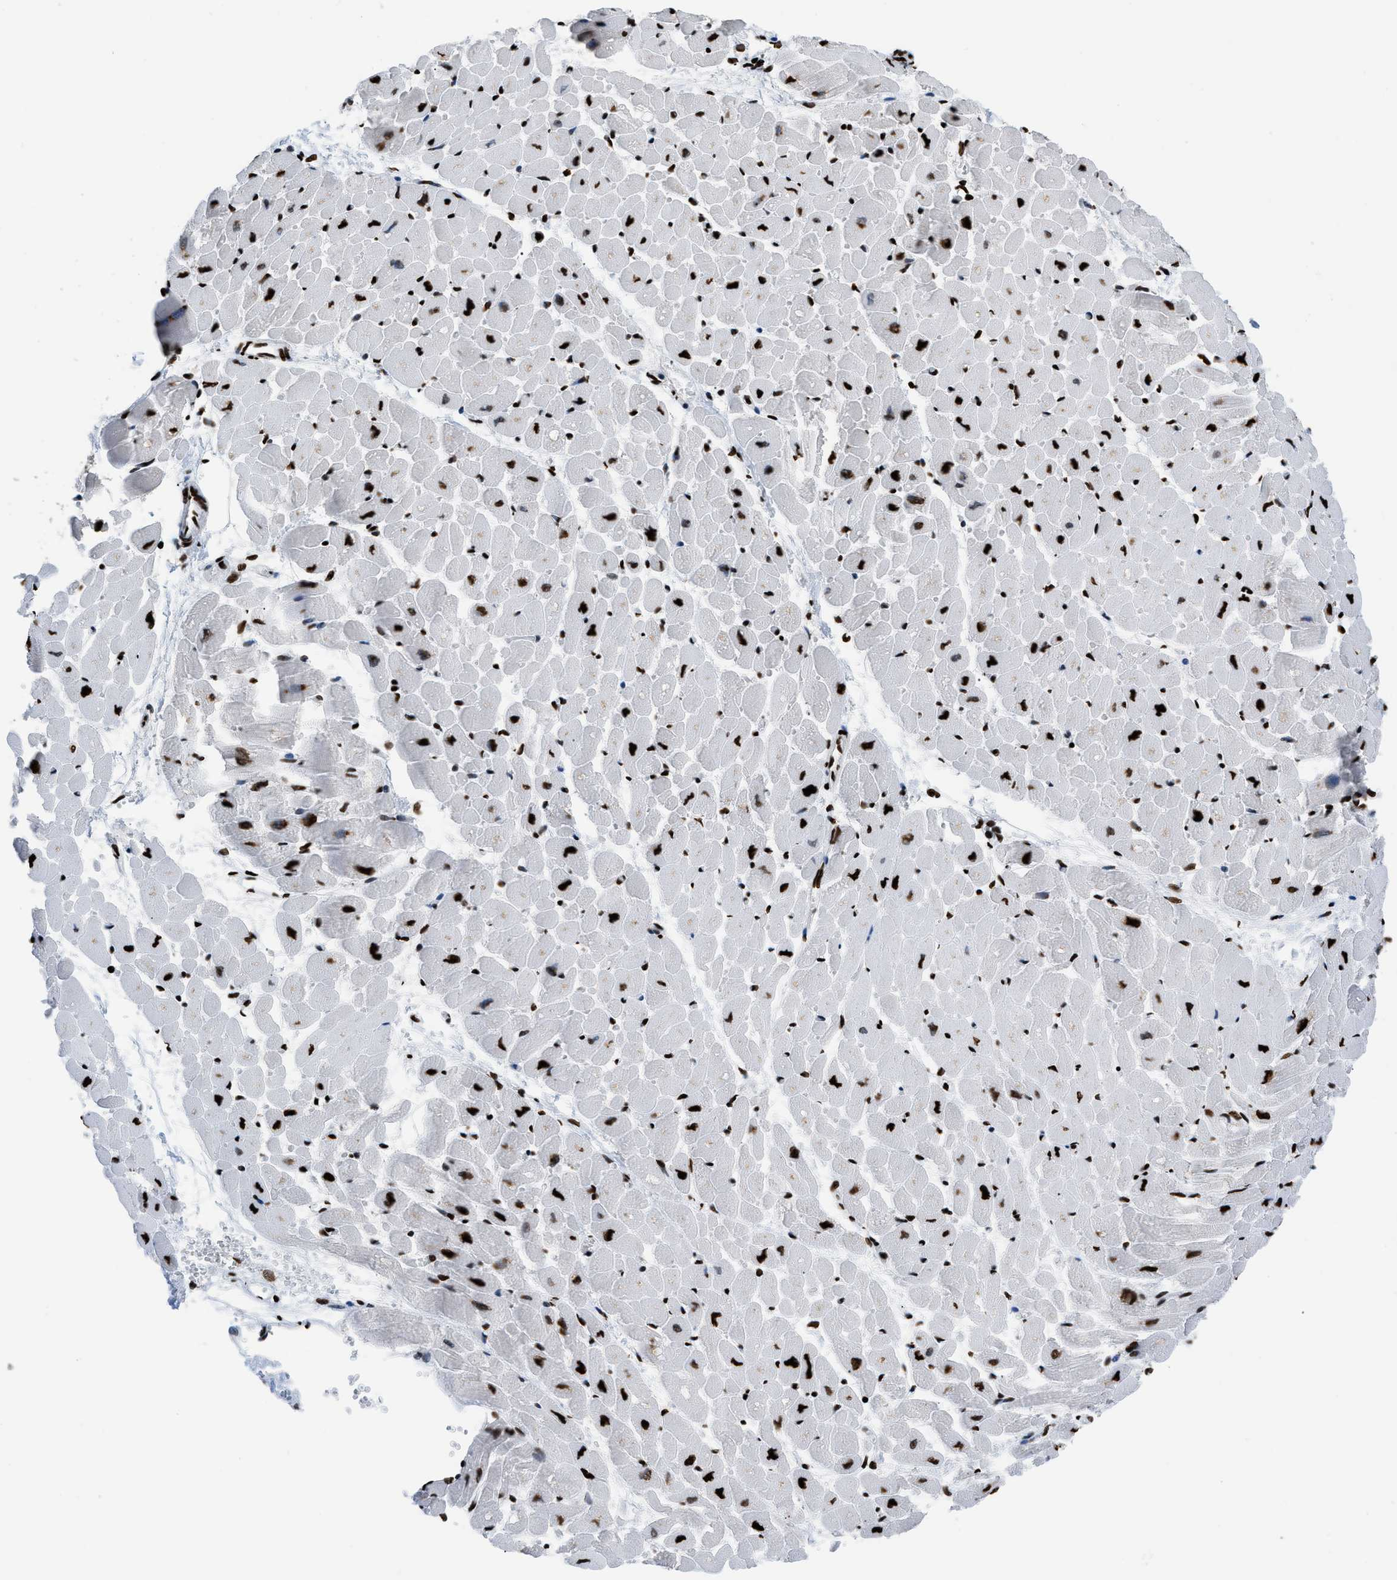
{"staining": {"intensity": "strong", "quantity": ">75%", "location": "nuclear"}, "tissue": "heart muscle", "cell_type": "Cardiomyocytes", "image_type": "normal", "snomed": [{"axis": "morphology", "description": "Normal tissue, NOS"}, {"axis": "topography", "description": "Heart"}], "caption": "Strong nuclear positivity is present in about >75% of cardiomyocytes in normal heart muscle. (IHC, brightfield microscopy, high magnification).", "gene": "HNRNPM", "patient": {"sex": "male", "age": 45}}